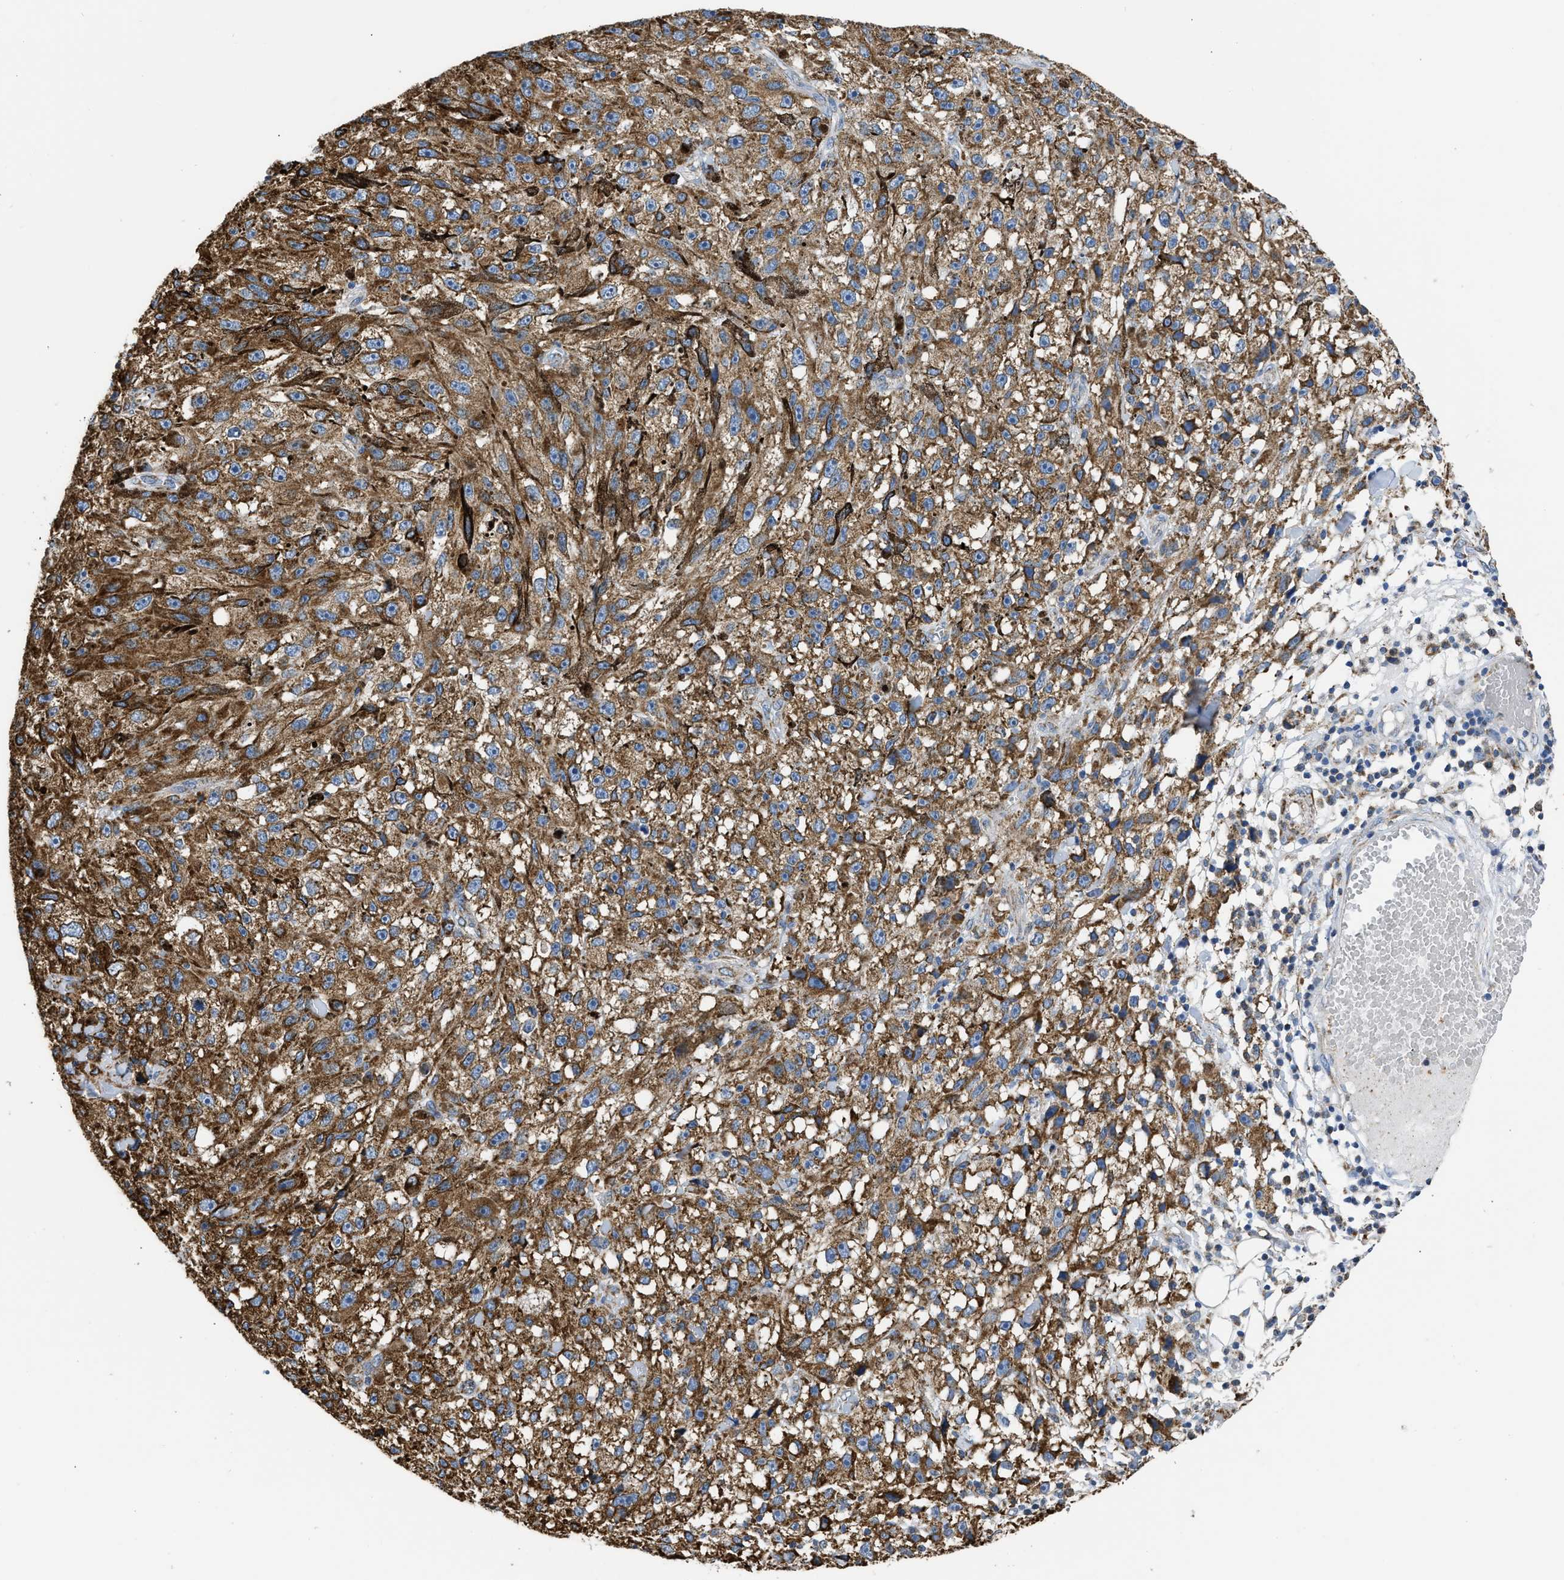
{"staining": {"intensity": "moderate", "quantity": ">75%", "location": "cytoplasmic/membranous"}, "tissue": "melanoma", "cell_type": "Tumor cells", "image_type": "cancer", "snomed": [{"axis": "morphology", "description": "Malignant melanoma, NOS"}, {"axis": "topography", "description": "Skin"}], "caption": "Approximately >75% of tumor cells in malignant melanoma exhibit moderate cytoplasmic/membranous protein positivity as visualized by brown immunohistochemical staining.", "gene": "CYCS", "patient": {"sex": "female", "age": 104}}